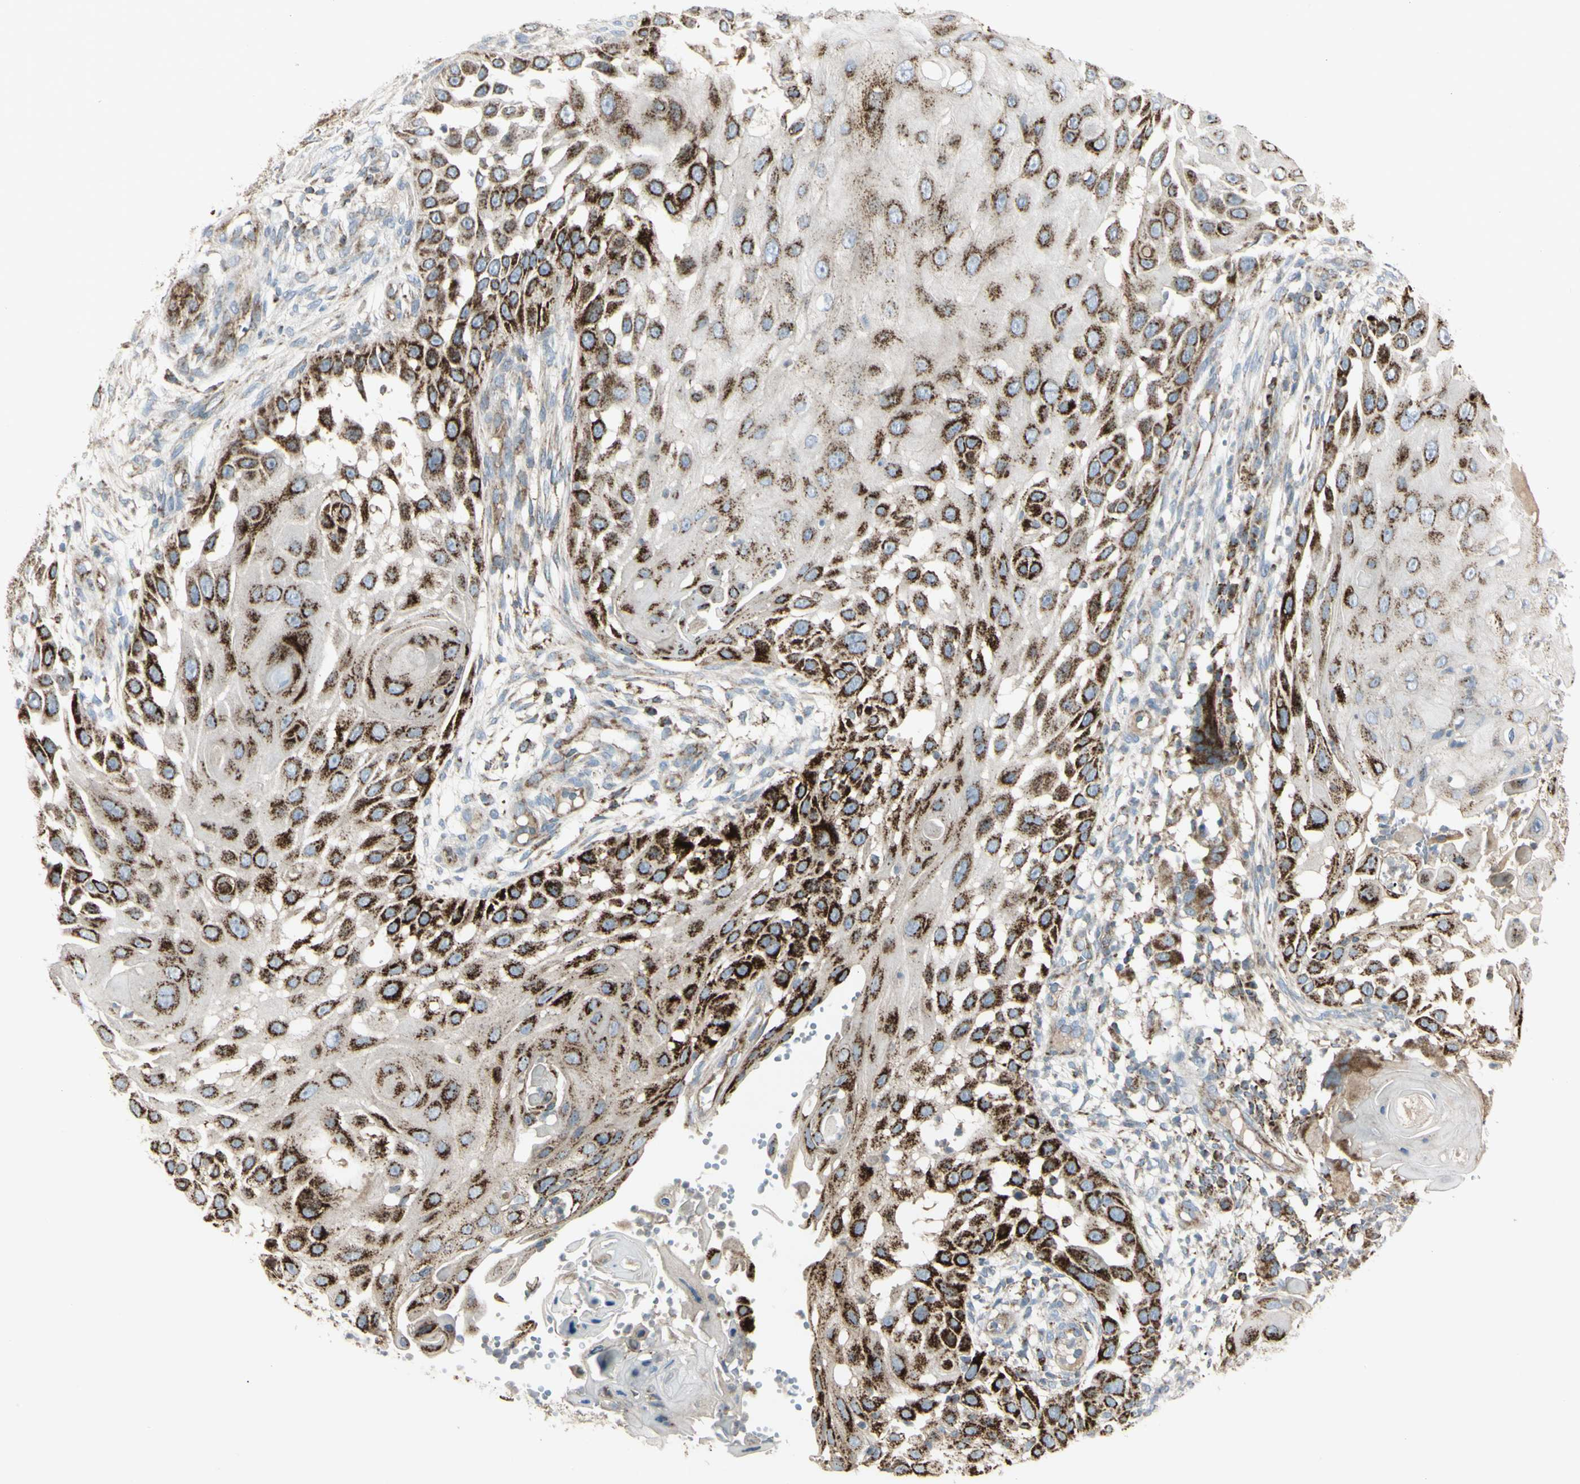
{"staining": {"intensity": "strong", "quantity": ">75%", "location": "cytoplasmic/membranous"}, "tissue": "skin cancer", "cell_type": "Tumor cells", "image_type": "cancer", "snomed": [{"axis": "morphology", "description": "Squamous cell carcinoma, NOS"}, {"axis": "topography", "description": "Skin"}], "caption": "Protein staining displays strong cytoplasmic/membranous staining in approximately >75% of tumor cells in skin cancer (squamous cell carcinoma). Immunohistochemistry stains the protein in brown and the nuclei are stained blue.", "gene": "CYB5R1", "patient": {"sex": "female", "age": 44}}